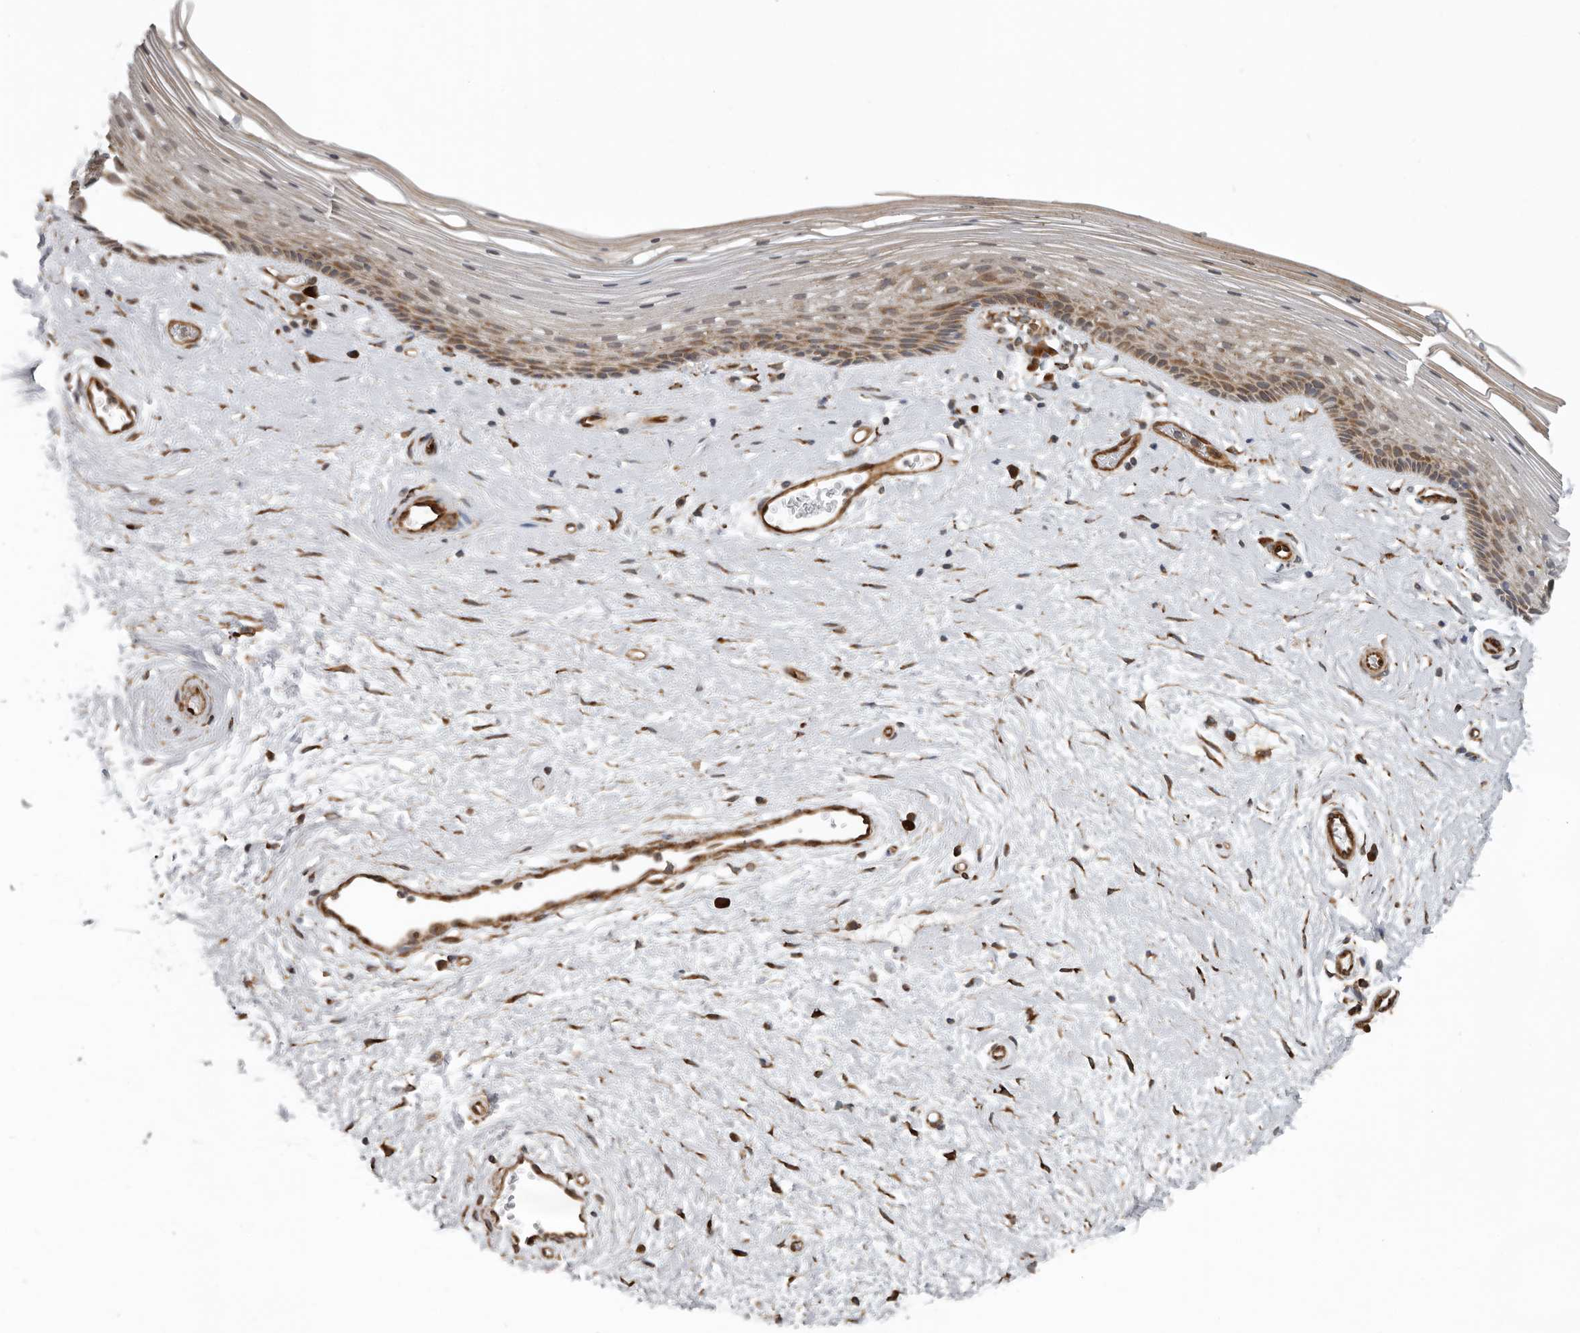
{"staining": {"intensity": "moderate", "quantity": ">75%", "location": "cytoplasmic/membranous"}, "tissue": "vagina", "cell_type": "Squamous epithelial cells", "image_type": "normal", "snomed": [{"axis": "morphology", "description": "Normal tissue, NOS"}, {"axis": "topography", "description": "Vagina"}], "caption": "Immunohistochemical staining of normal vagina reveals moderate cytoplasmic/membranous protein positivity in about >75% of squamous epithelial cells.", "gene": "CEP350", "patient": {"sex": "female", "age": 46}}